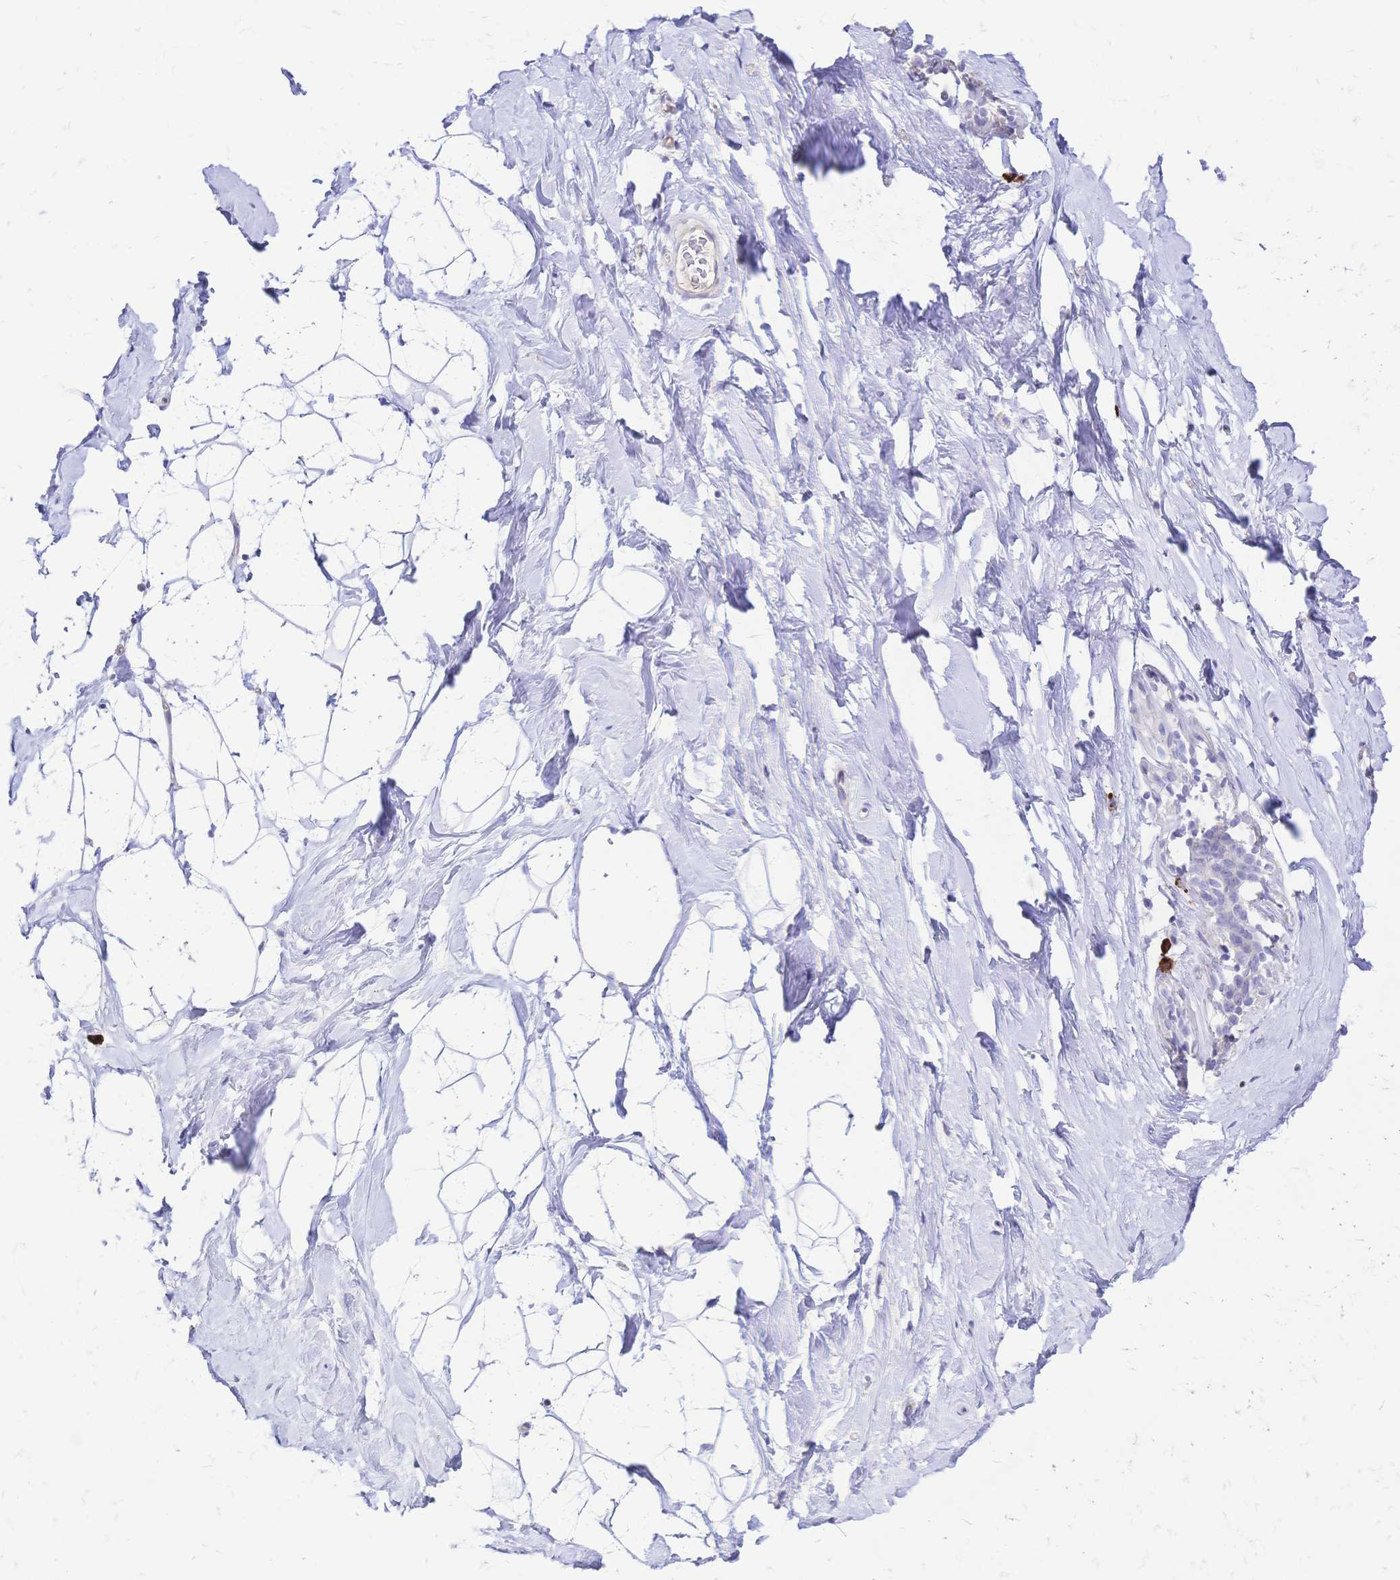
{"staining": {"intensity": "negative", "quantity": "none", "location": "none"}, "tissue": "breast", "cell_type": "Adipocytes", "image_type": "normal", "snomed": [{"axis": "morphology", "description": "Normal tissue, NOS"}, {"axis": "topography", "description": "Breast"}], "caption": "Breast stained for a protein using IHC demonstrates no positivity adipocytes.", "gene": "IL2RA", "patient": {"sex": "female", "age": 32}}